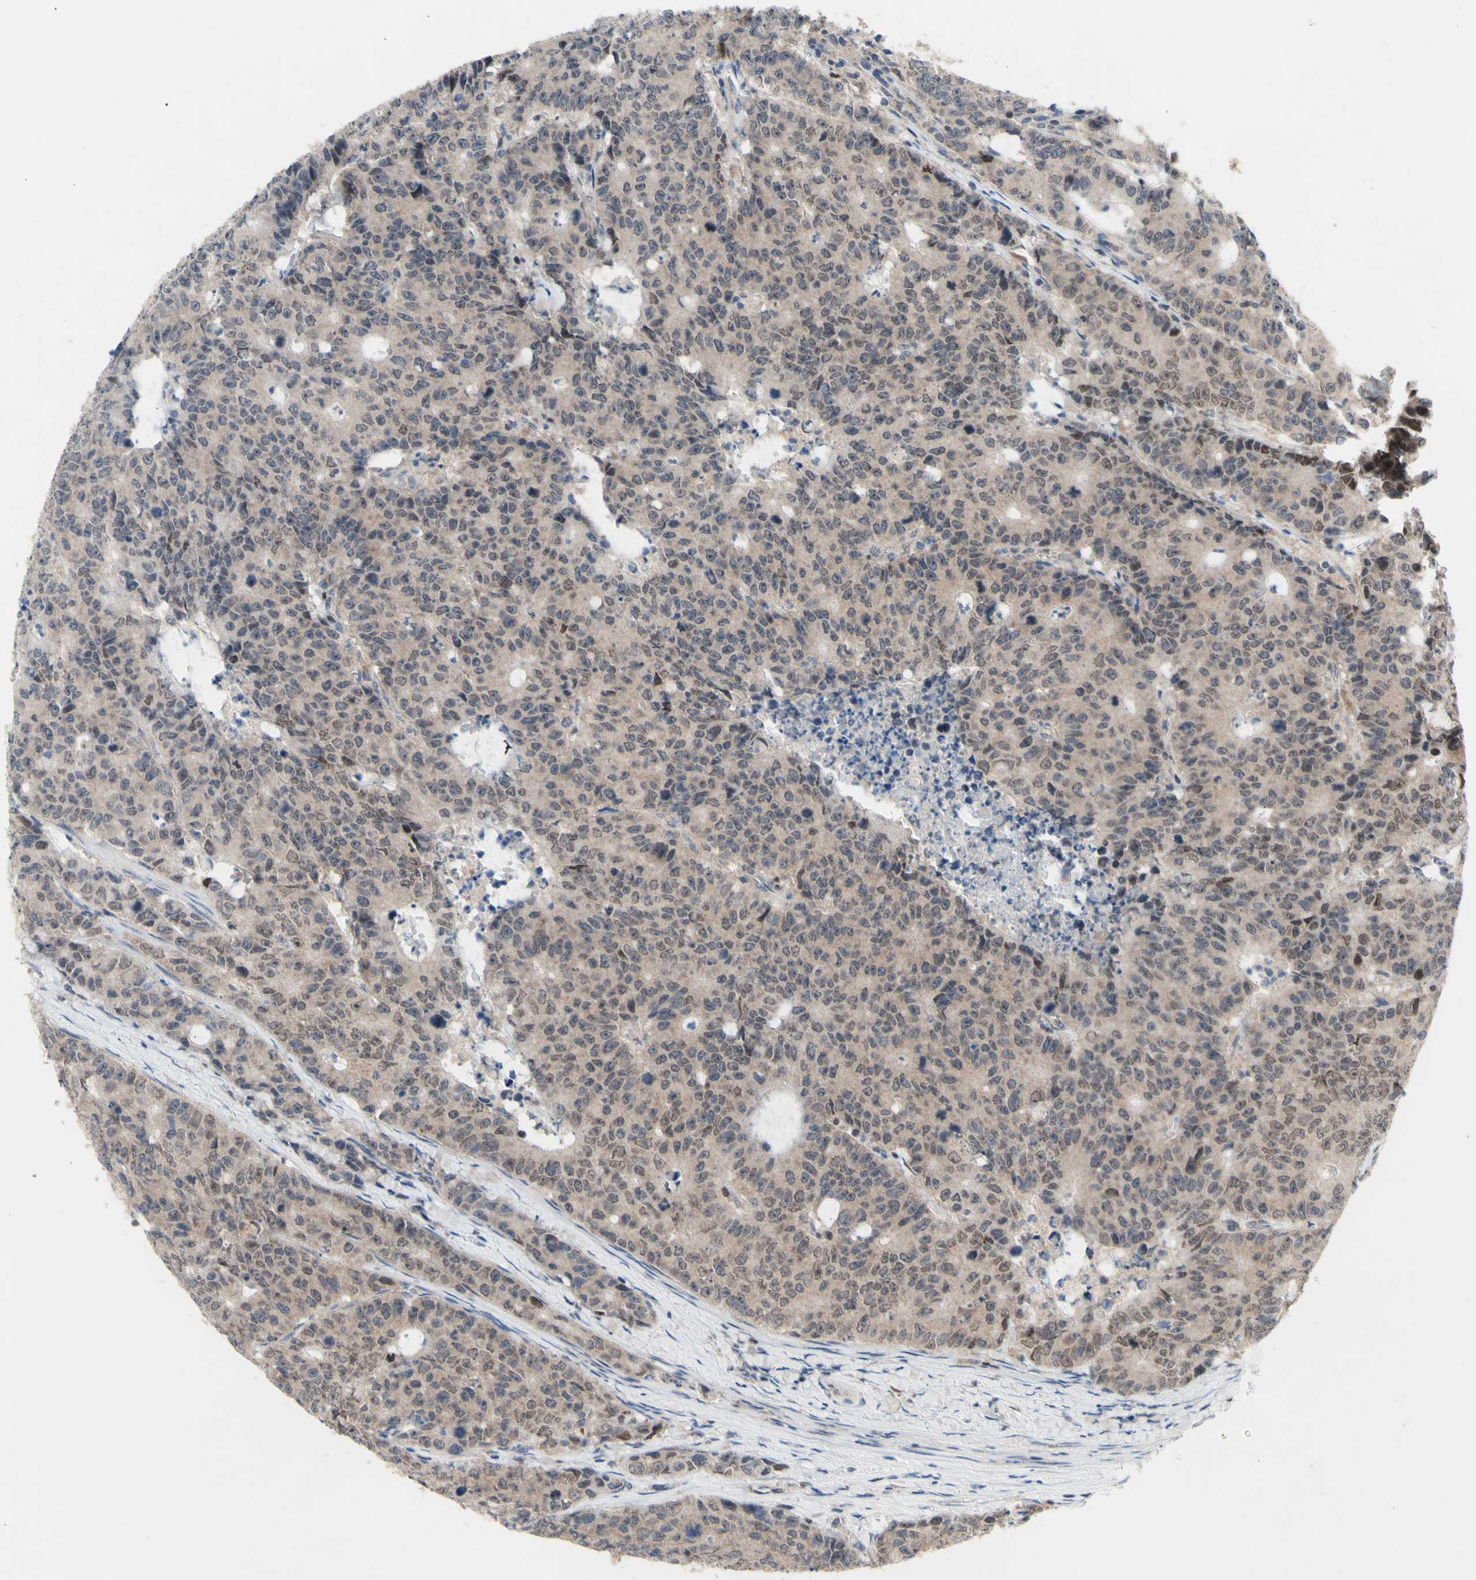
{"staining": {"intensity": "weak", "quantity": ">75%", "location": "cytoplasmic/membranous"}, "tissue": "colorectal cancer", "cell_type": "Tumor cells", "image_type": "cancer", "snomed": [{"axis": "morphology", "description": "Adenocarcinoma, NOS"}, {"axis": "topography", "description": "Colon"}], "caption": "This is an image of IHC staining of colorectal adenocarcinoma, which shows weak positivity in the cytoplasmic/membranous of tumor cells.", "gene": "NLRP1", "patient": {"sex": "female", "age": 86}}